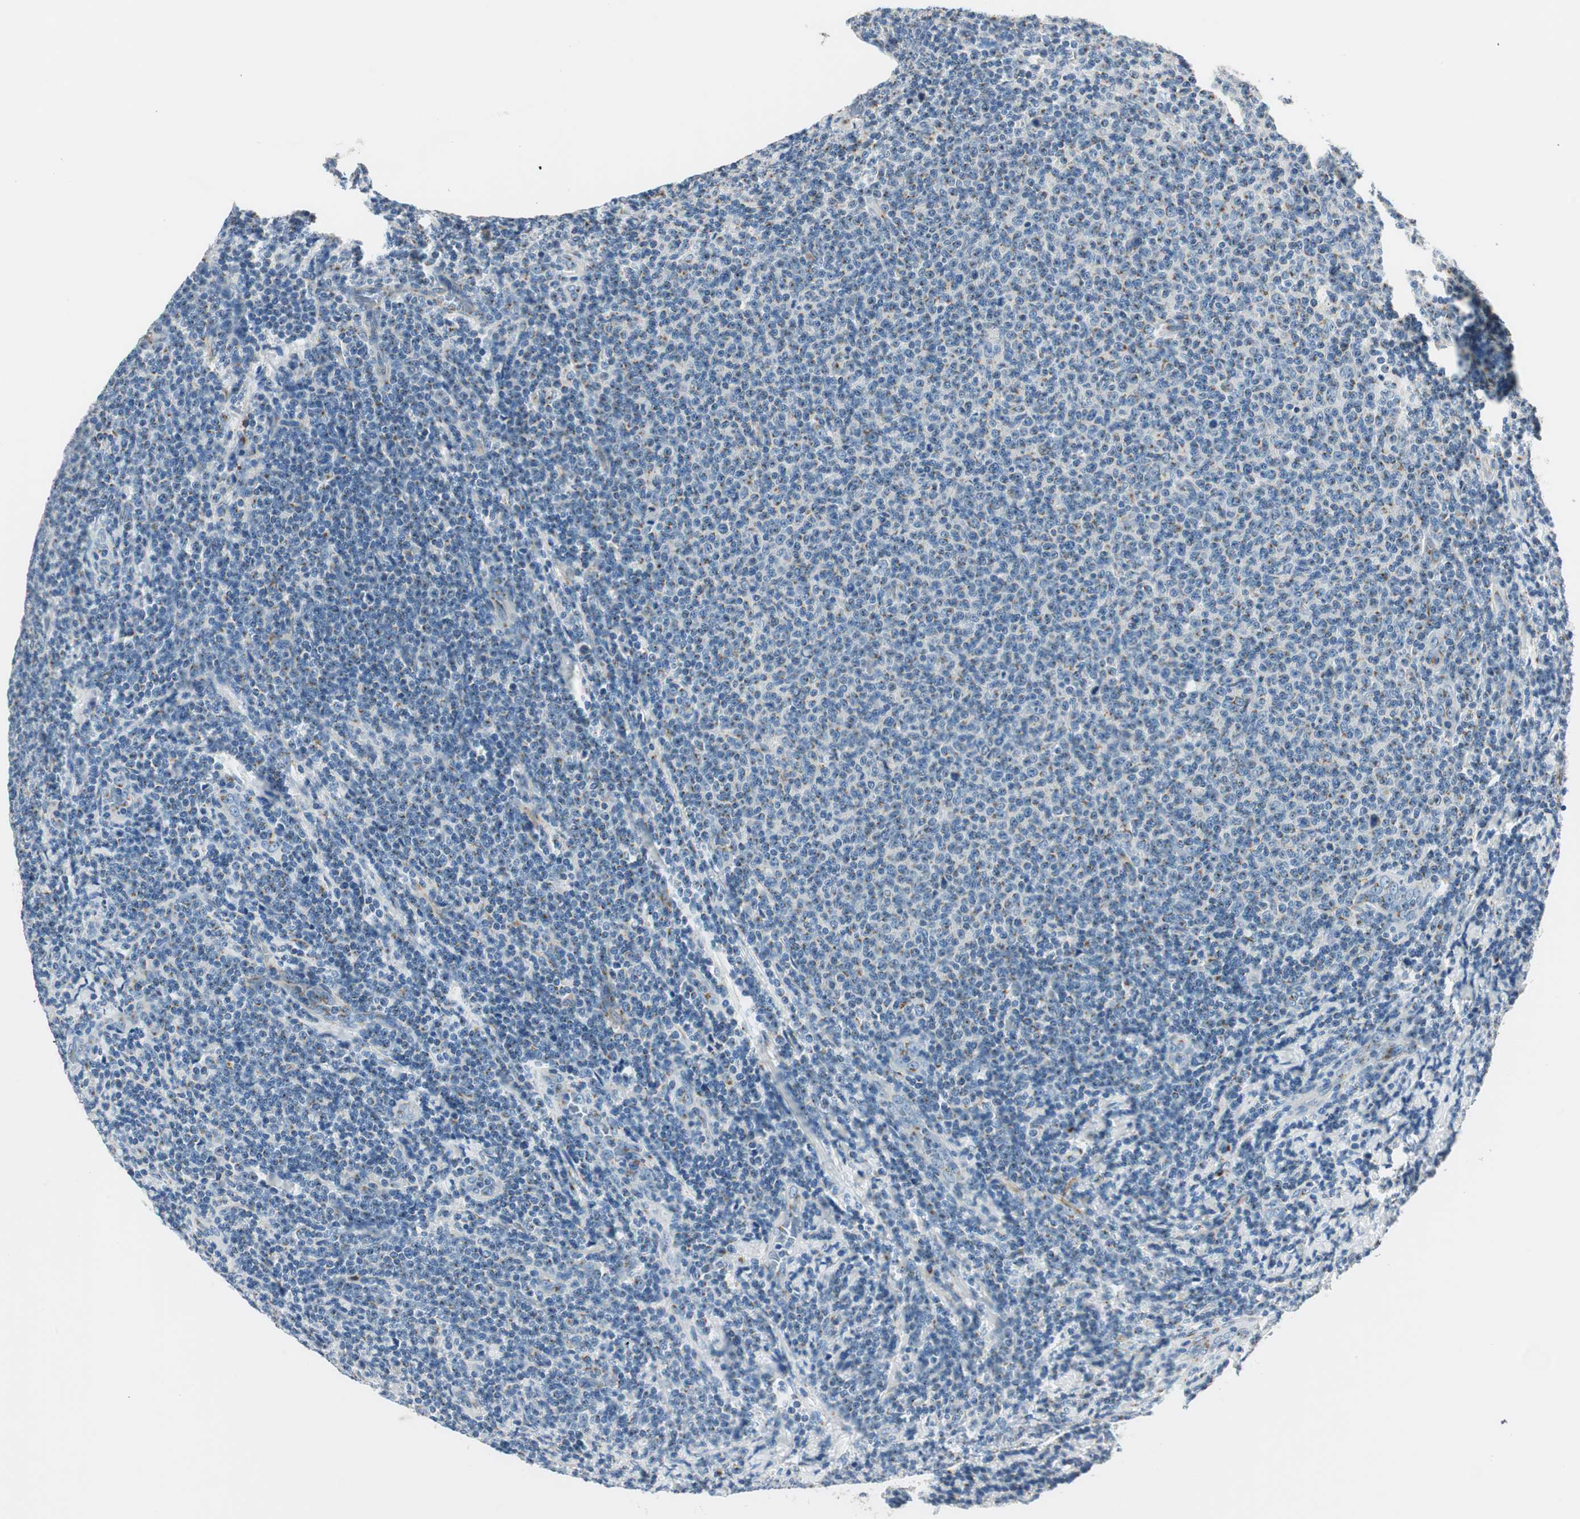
{"staining": {"intensity": "weak", "quantity": "<25%", "location": "cytoplasmic/membranous"}, "tissue": "lymphoma", "cell_type": "Tumor cells", "image_type": "cancer", "snomed": [{"axis": "morphology", "description": "Malignant lymphoma, non-Hodgkin's type, Low grade"}, {"axis": "topography", "description": "Lymph node"}], "caption": "A photomicrograph of malignant lymphoma, non-Hodgkin's type (low-grade) stained for a protein reveals no brown staining in tumor cells. (DAB immunohistochemistry visualized using brightfield microscopy, high magnification).", "gene": "TMF1", "patient": {"sex": "male", "age": 66}}